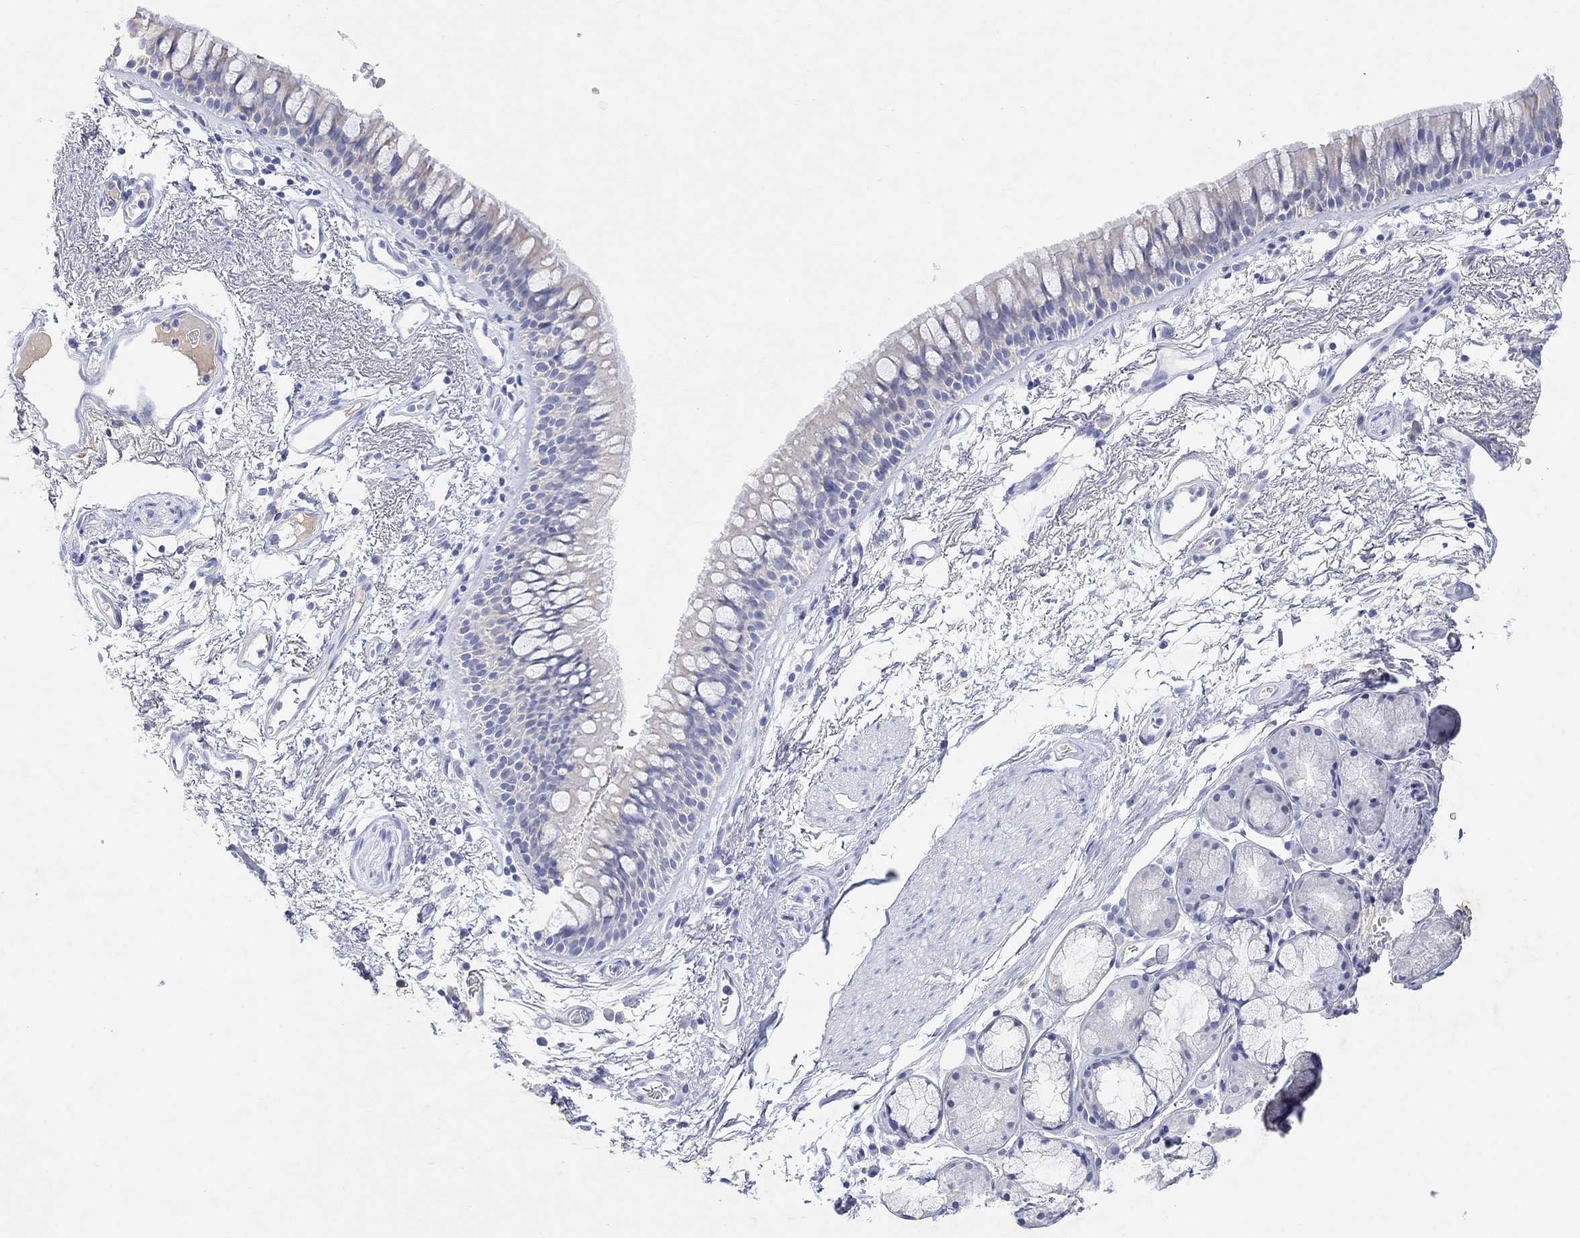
{"staining": {"intensity": "weak", "quantity": "<25%", "location": "cytoplasmic/membranous"}, "tissue": "bronchus", "cell_type": "Respiratory epithelial cells", "image_type": "normal", "snomed": [{"axis": "morphology", "description": "Normal tissue, NOS"}, {"axis": "topography", "description": "Cartilage tissue"}, {"axis": "topography", "description": "Bronchus"}], "caption": "This histopathology image is of benign bronchus stained with immunohistochemistry (IHC) to label a protein in brown with the nuclei are counter-stained blue. There is no staining in respiratory epithelial cells. (Stains: DAB IHC with hematoxylin counter stain, Microscopy: brightfield microscopy at high magnification).", "gene": "TYR", "patient": {"sex": "male", "age": 66}}